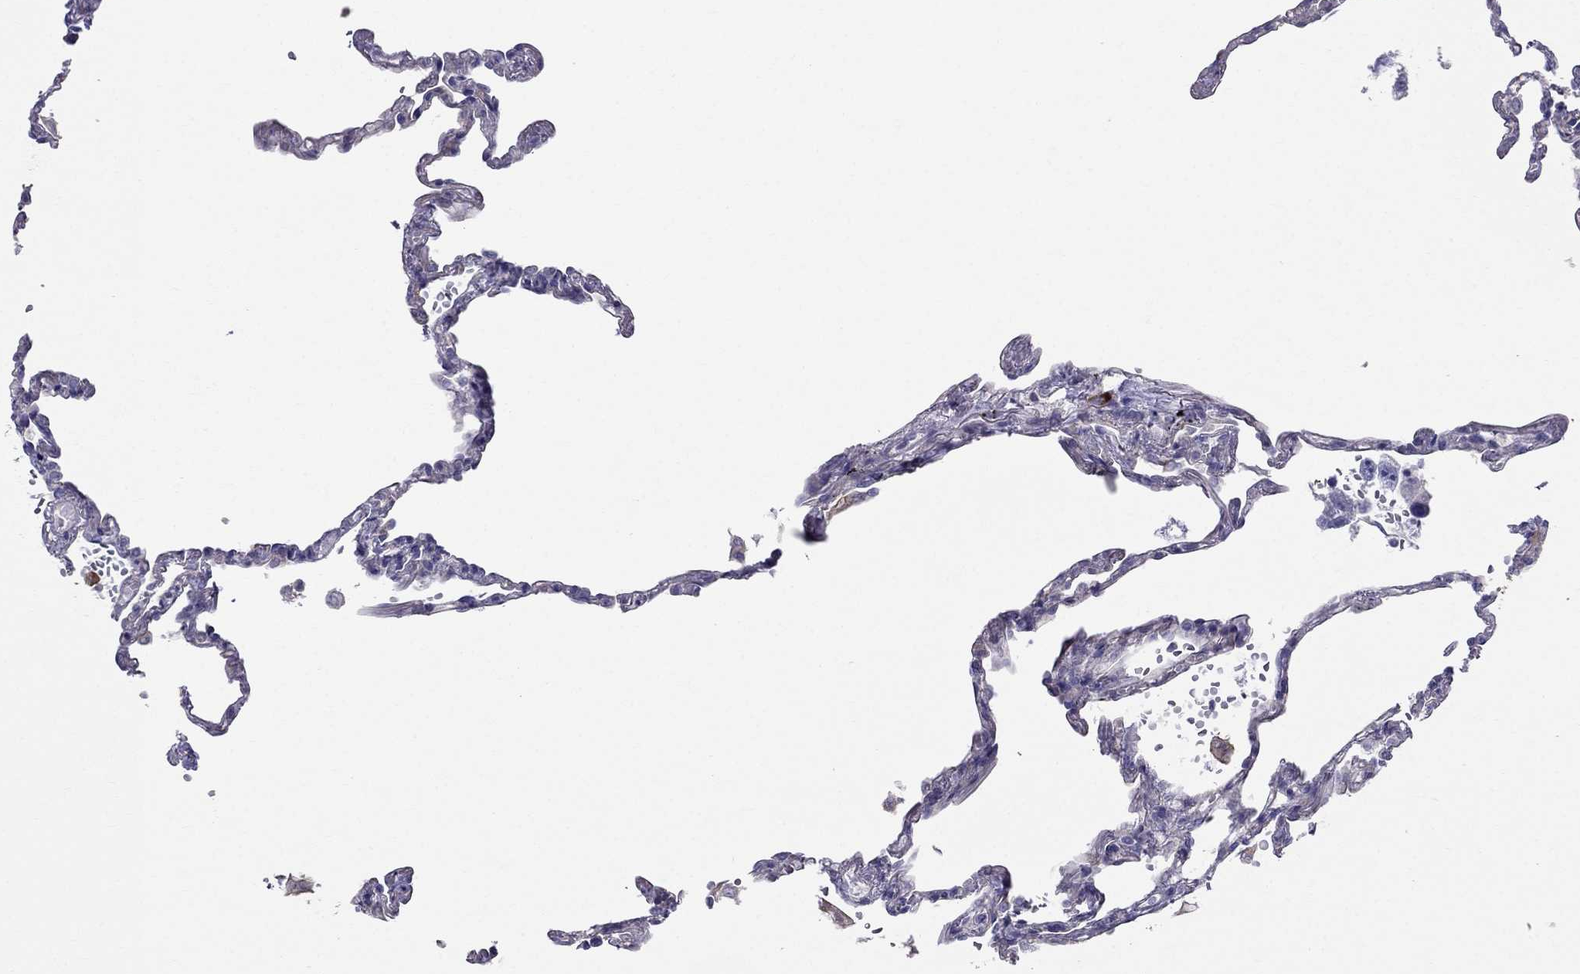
{"staining": {"intensity": "negative", "quantity": "none", "location": "none"}, "tissue": "lung", "cell_type": "Alveolar cells", "image_type": "normal", "snomed": [{"axis": "morphology", "description": "Normal tissue, NOS"}, {"axis": "topography", "description": "Lung"}], "caption": "Immunohistochemistry of normal human lung shows no staining in alveolar cells. Nuclei are stained in blue.", "gene": "ENOX1", "patient": {"sex": "male", "age": 78}}